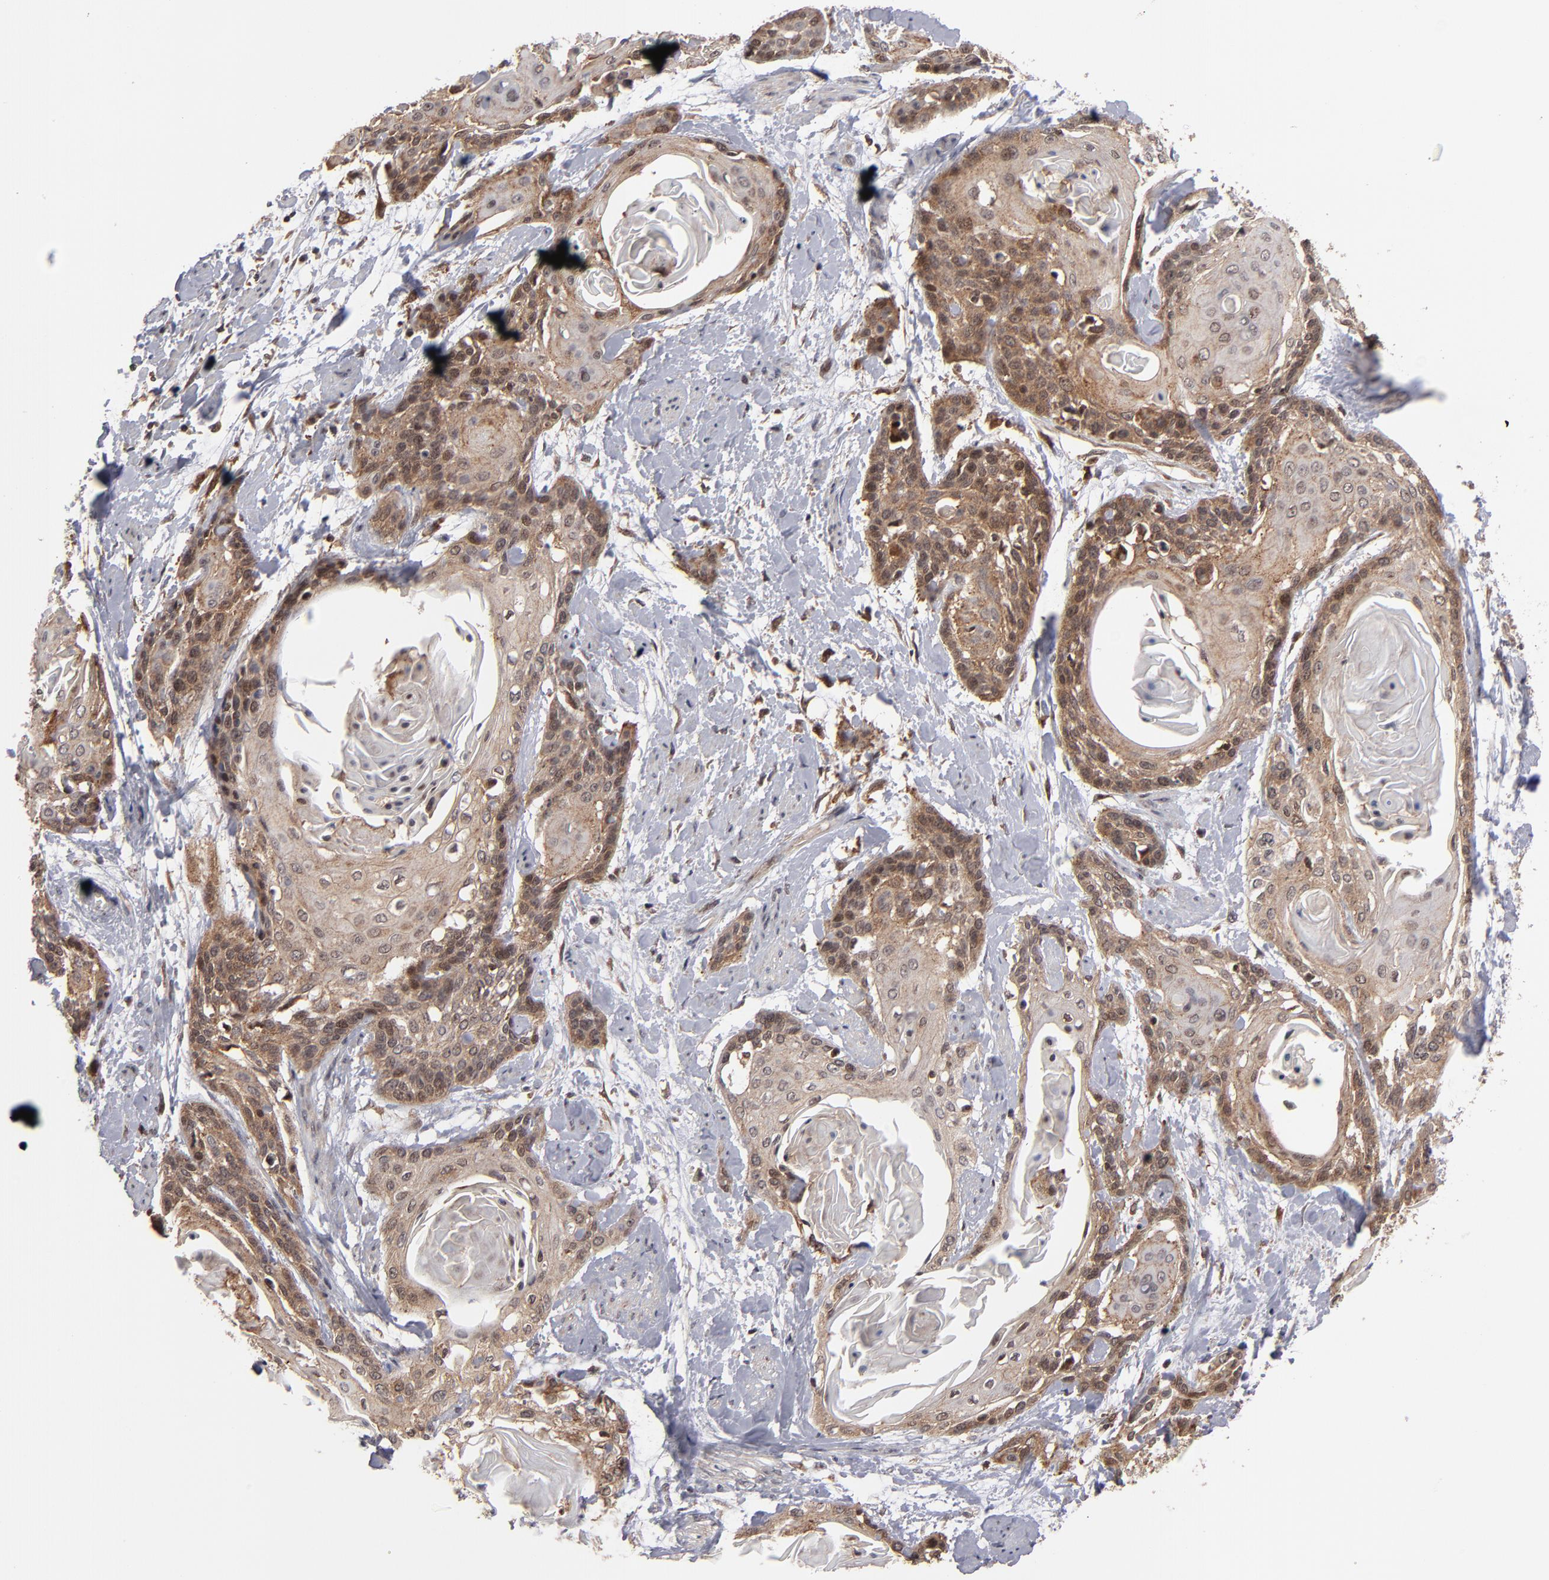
{"staining": {"intensity": "moderate", "quantity": ">75%", "location": "cytoplasmic/membranous,nuclear"}, "tissue": "cervical cancer", "cell_type": "Tumor cells", "image_type": "cancer", "snomed": [{"axis": "morphology", "description": "Squamous cell carcinoma, NOS"}, {"axis": "topography", "description": "Cervix"}], "caption": "DAB (3,3'-diaminobenzidine) immunohistochemical staining of squamous cell carcinoma (cervical) demonstrates moderate cytoplasmic/membranous and nuclear protein expression in about >75% of tumor cells. Nuclei are stained in blue.", "gene": "RGS6", "patient": {"sex": "female", "age": 57}}